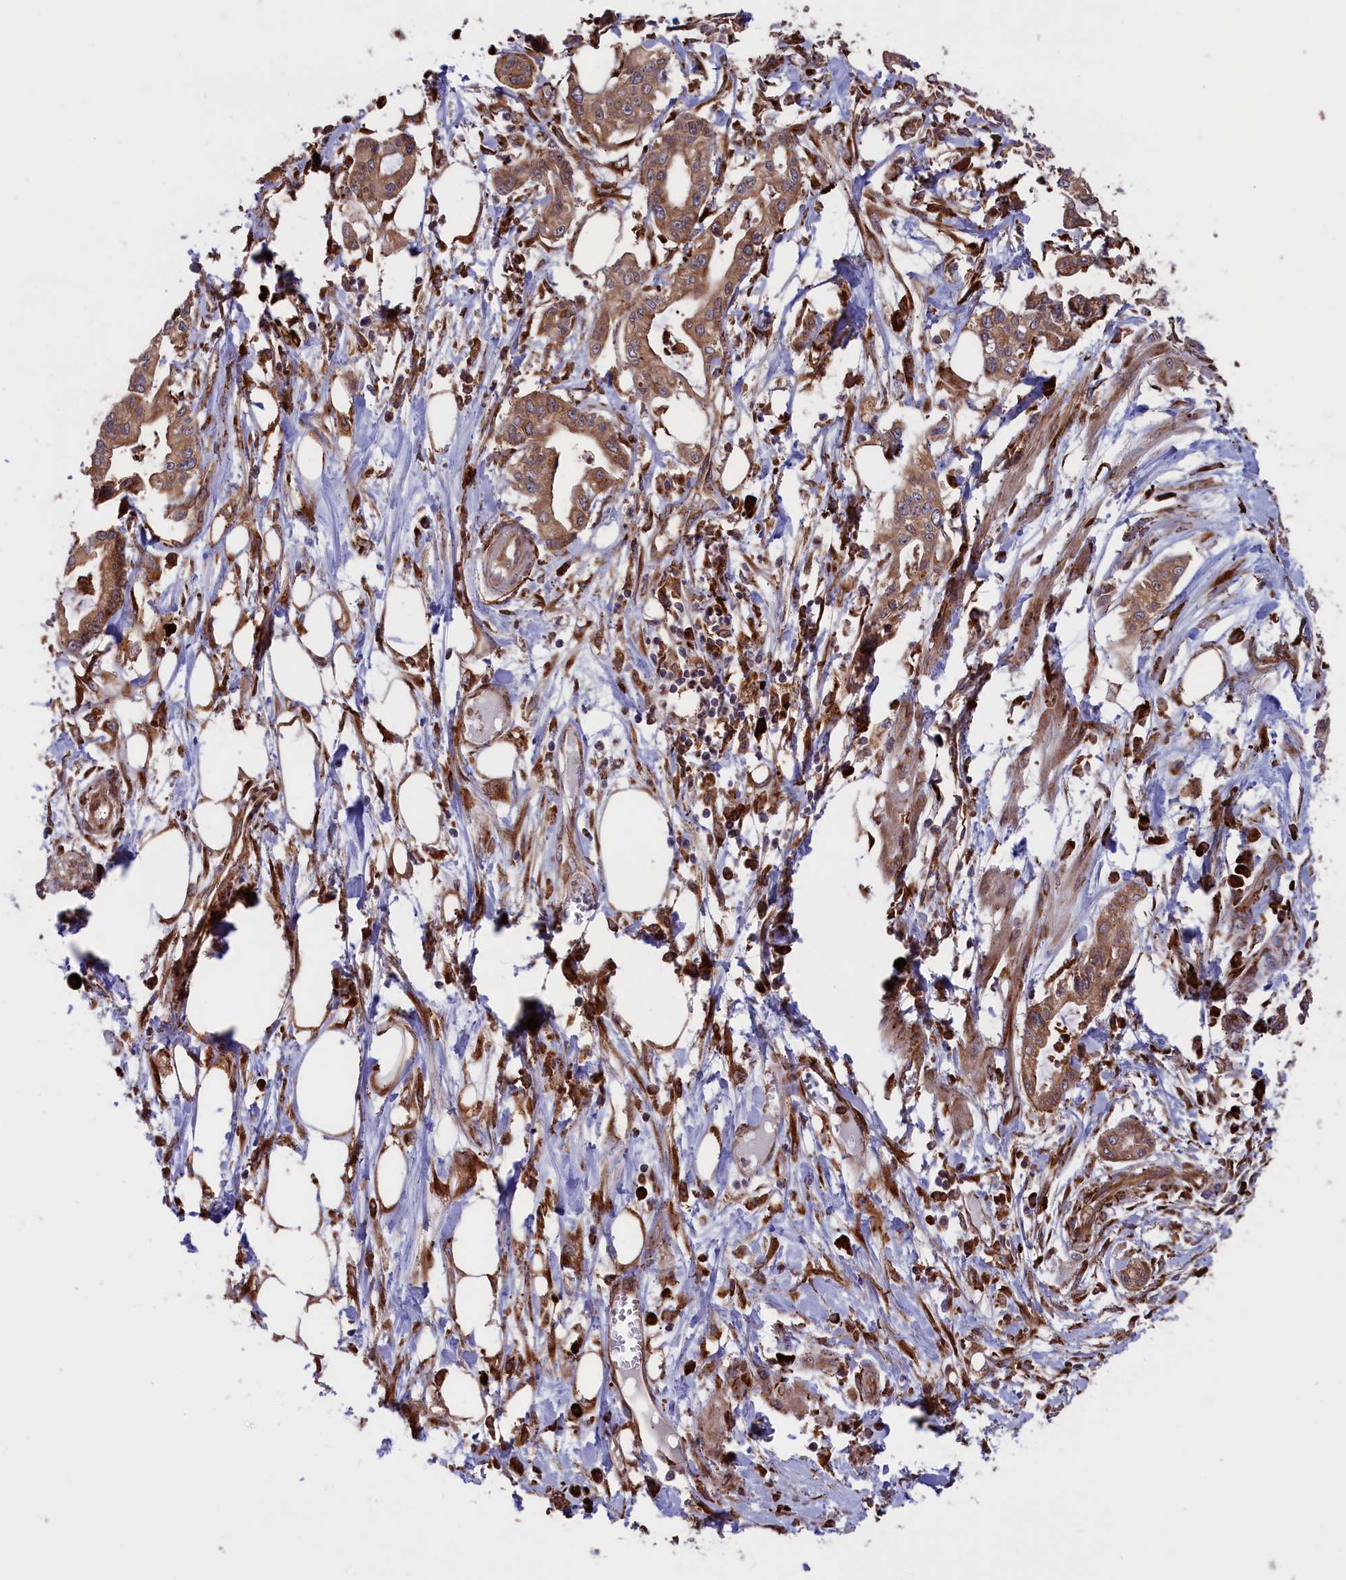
{"staining": {"intensity": "moderate", "quantity": ">75%", "location": "cytoplasmic/membranous"}, "tissue": "pancreatic cancer", "cell_type": "Tumor cells", "image_type": "cancer", "snomed": [{"axis": "morphology", "description": "Adenocarcinoma, NOS"}, {"axis": "topography", "description": "Pancreas"}], "caption": "Moderate cytoplasmic/membranous positivity for a protein is identified in approximately >75% of tumor cells of adenocarcinoma (pancreatic) using immunohistochemistry (IHC).", "gene": "PLA2G4C", "patient": {"sex": "male", "age": 68}}